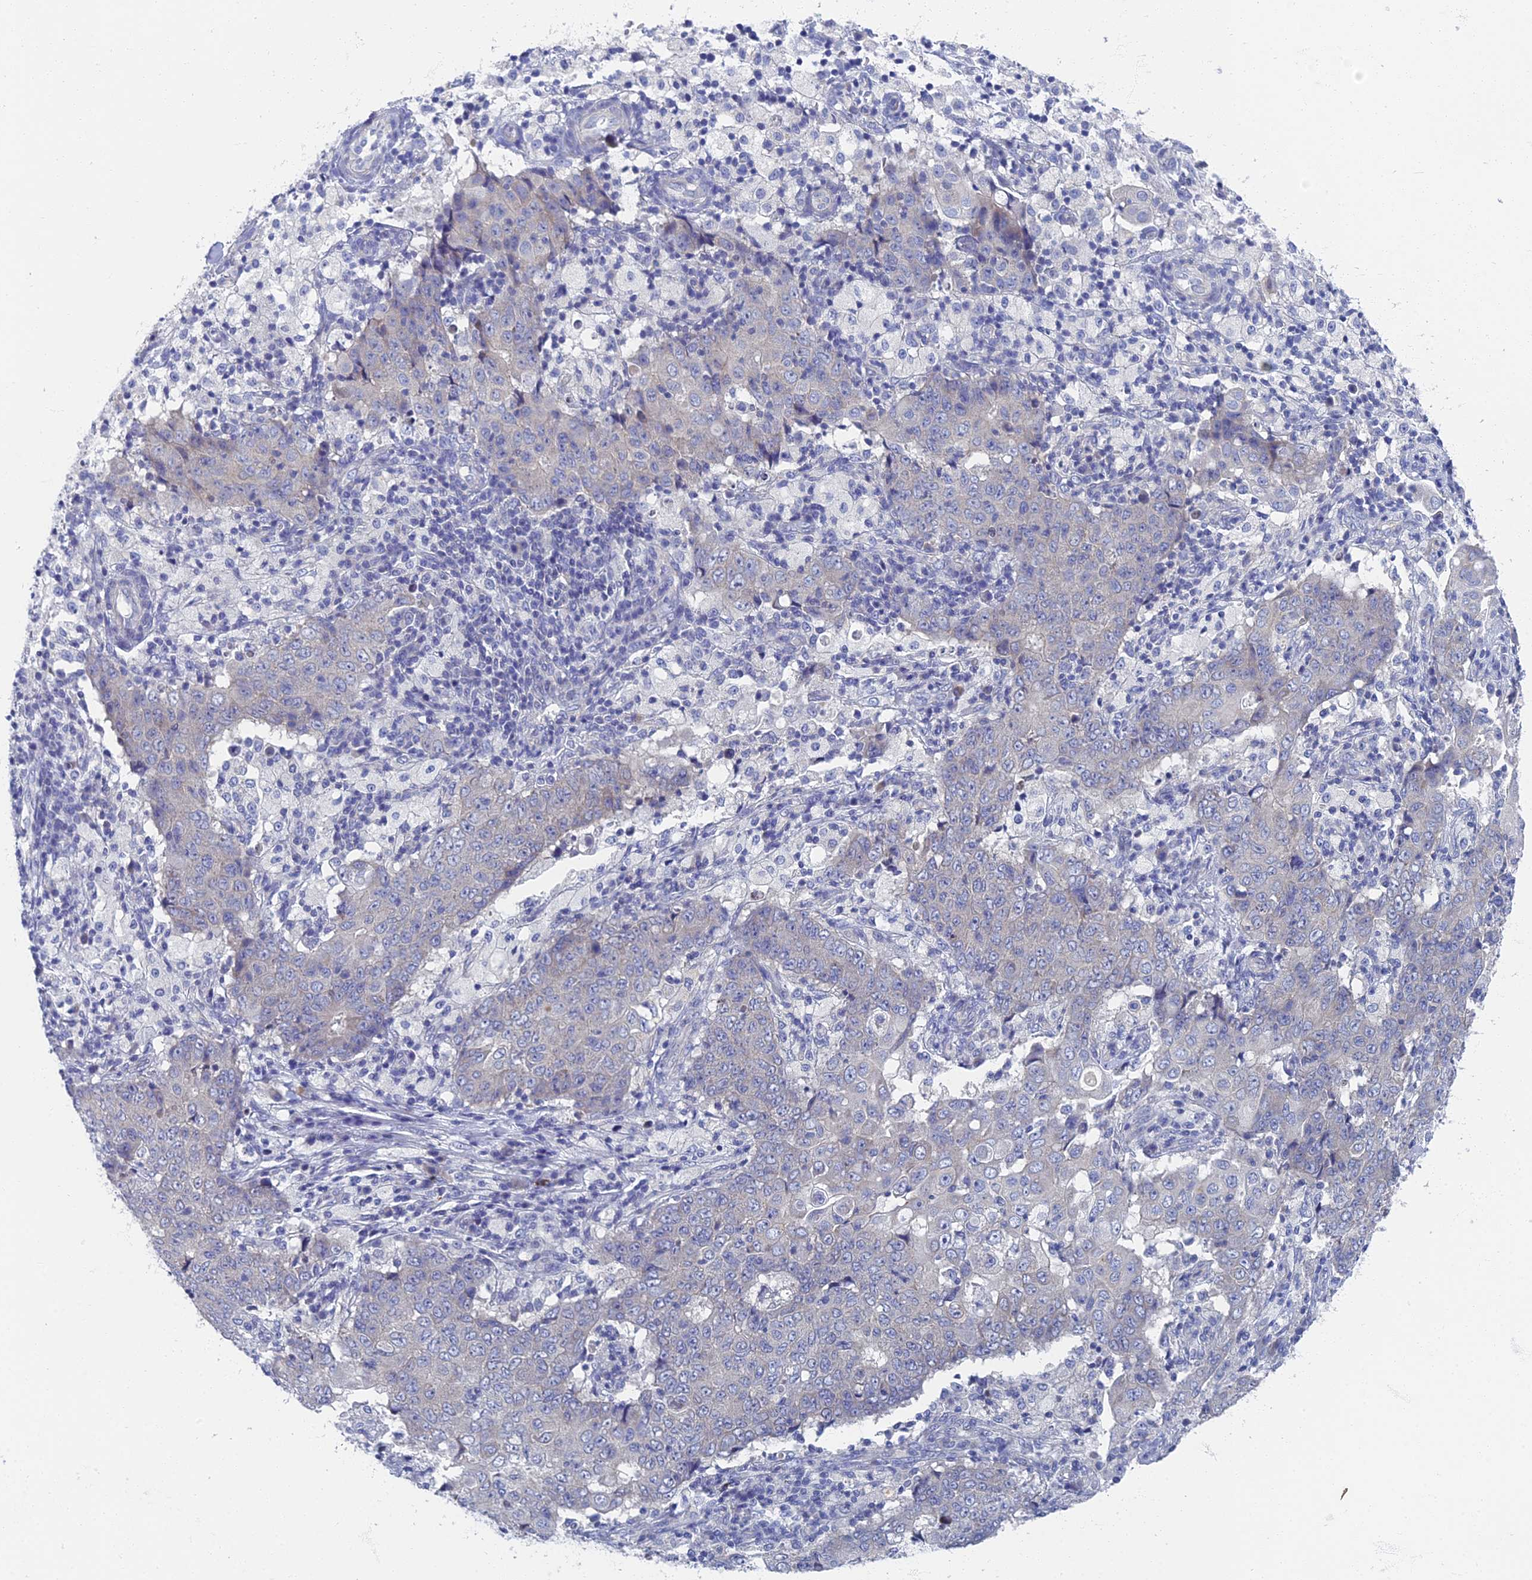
{"staining": {"intensity": "negative", "quantity": "none", "location": "none"}, "tissue": "ovarian cancer", "cell_type": "Tumor cells", "image_type": "cancer", "snomed": [{"axis": "morphology", "description": "Carcinoma, endometroid"}, {"axis": "topography", "description": "Ovary"}], "caption": "DAB immunohistochemical staining of human ovarian endometroid carcinoma reveals no significant positivity in tumor cells. (DAB (3,3'-diaminobenzidine) immunohistochemistry with hematoxylin counter stain).", "gene": "SPIN4", "patient": {"sex": "female", "age": 42}}